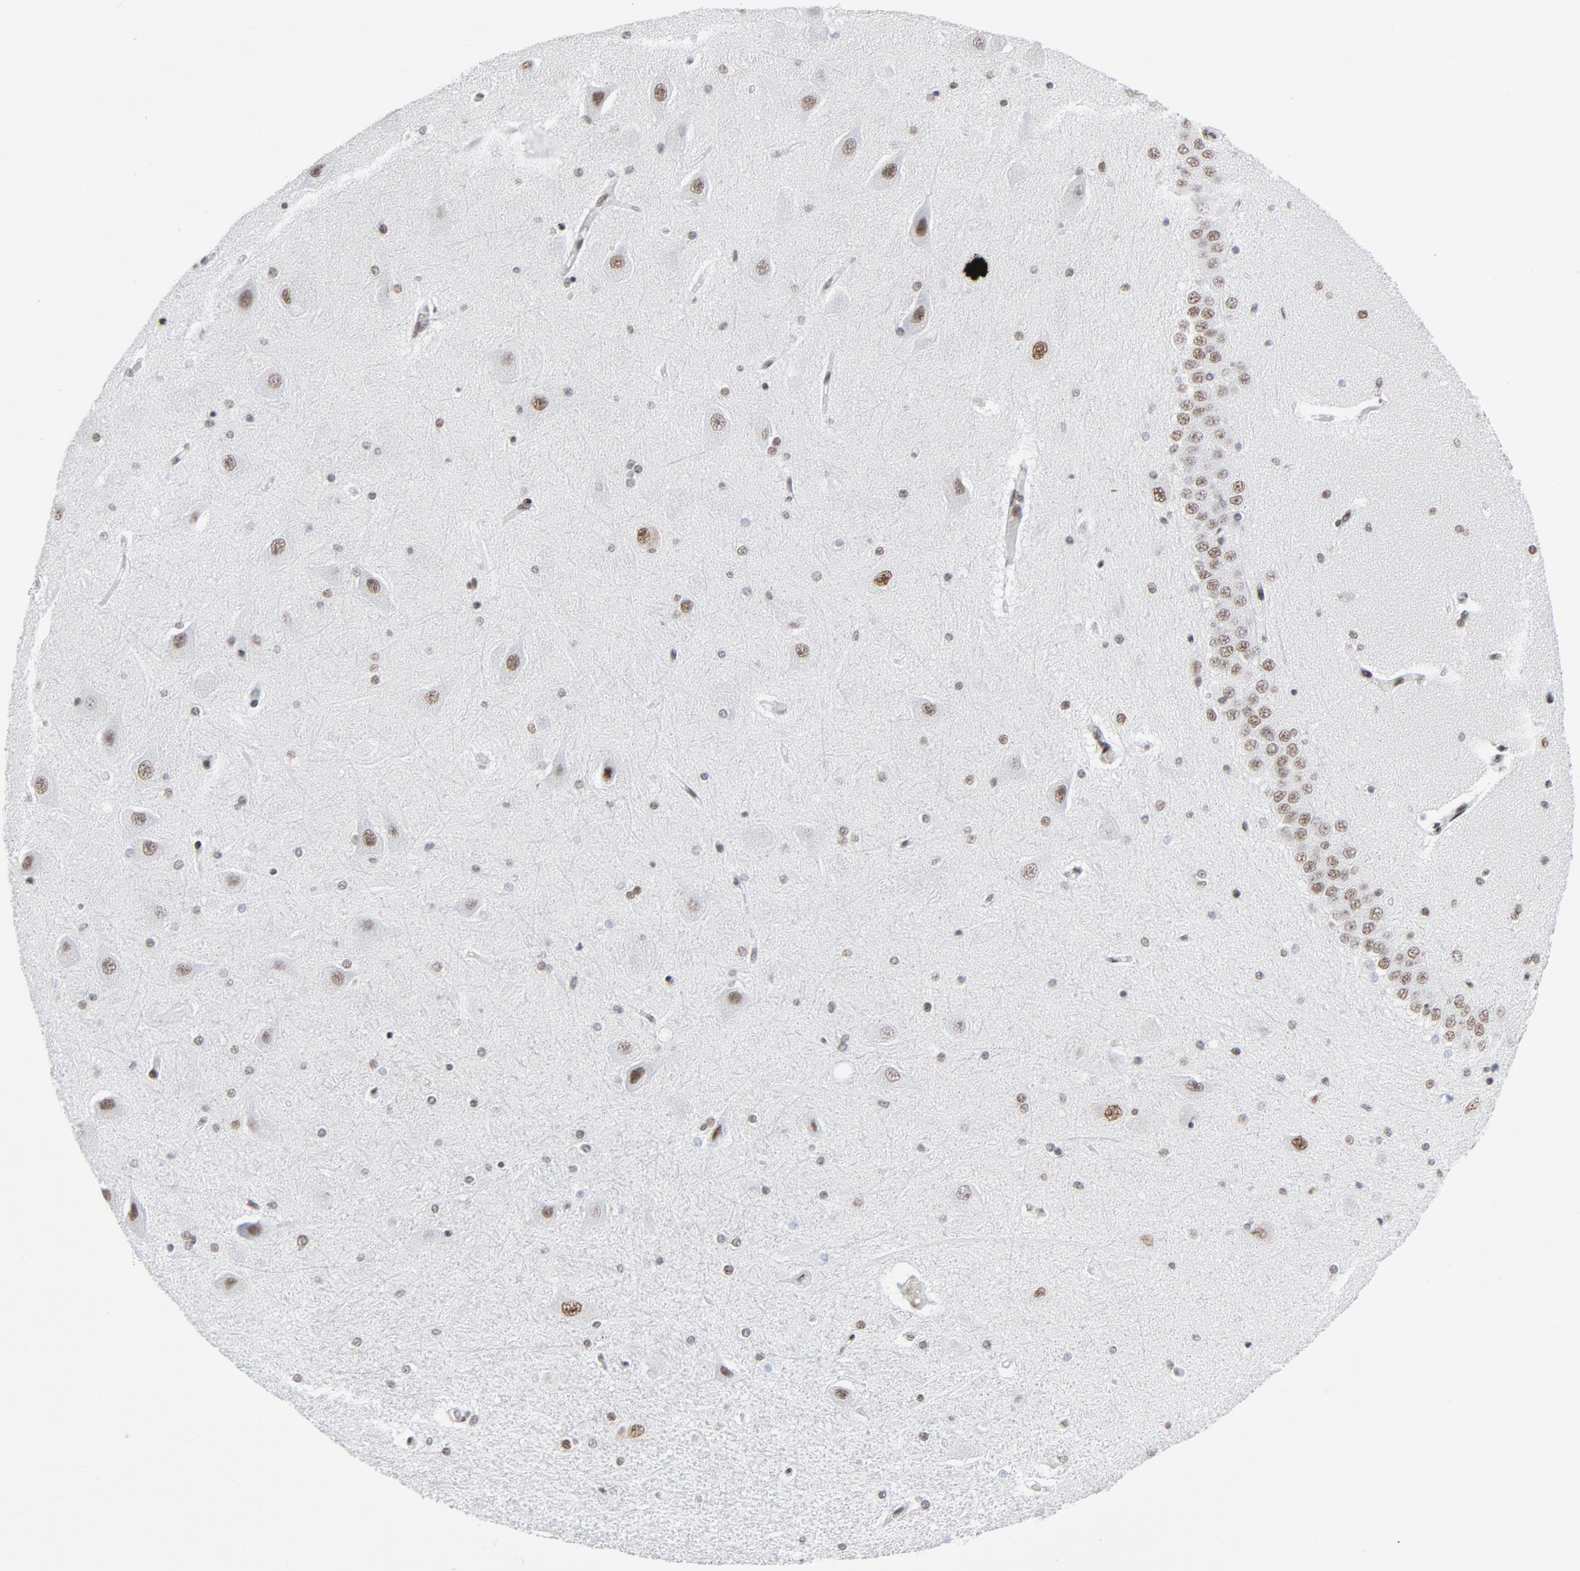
{"staining": {"intensity": "moderate", "quantity": ">75%", "location": "nuclear"}, "tissue": "hippocampus", "cell_type": "Glial cells", "image_type": "normal", "snomed": [{"axis": "morphology", "description": "Normal tissue, NOS"}, {"axis": "topography", "description": "Hippocampus"}], "caption": "The immunohistochemical stain labels moderate nuclear expression in glial cells of unremarkable hippocampus. The protein of interest is shown in brown color, while the nuclei are stained blue.", "gene": "HSF1", "patient": {"sex": "female", "age": 54}}